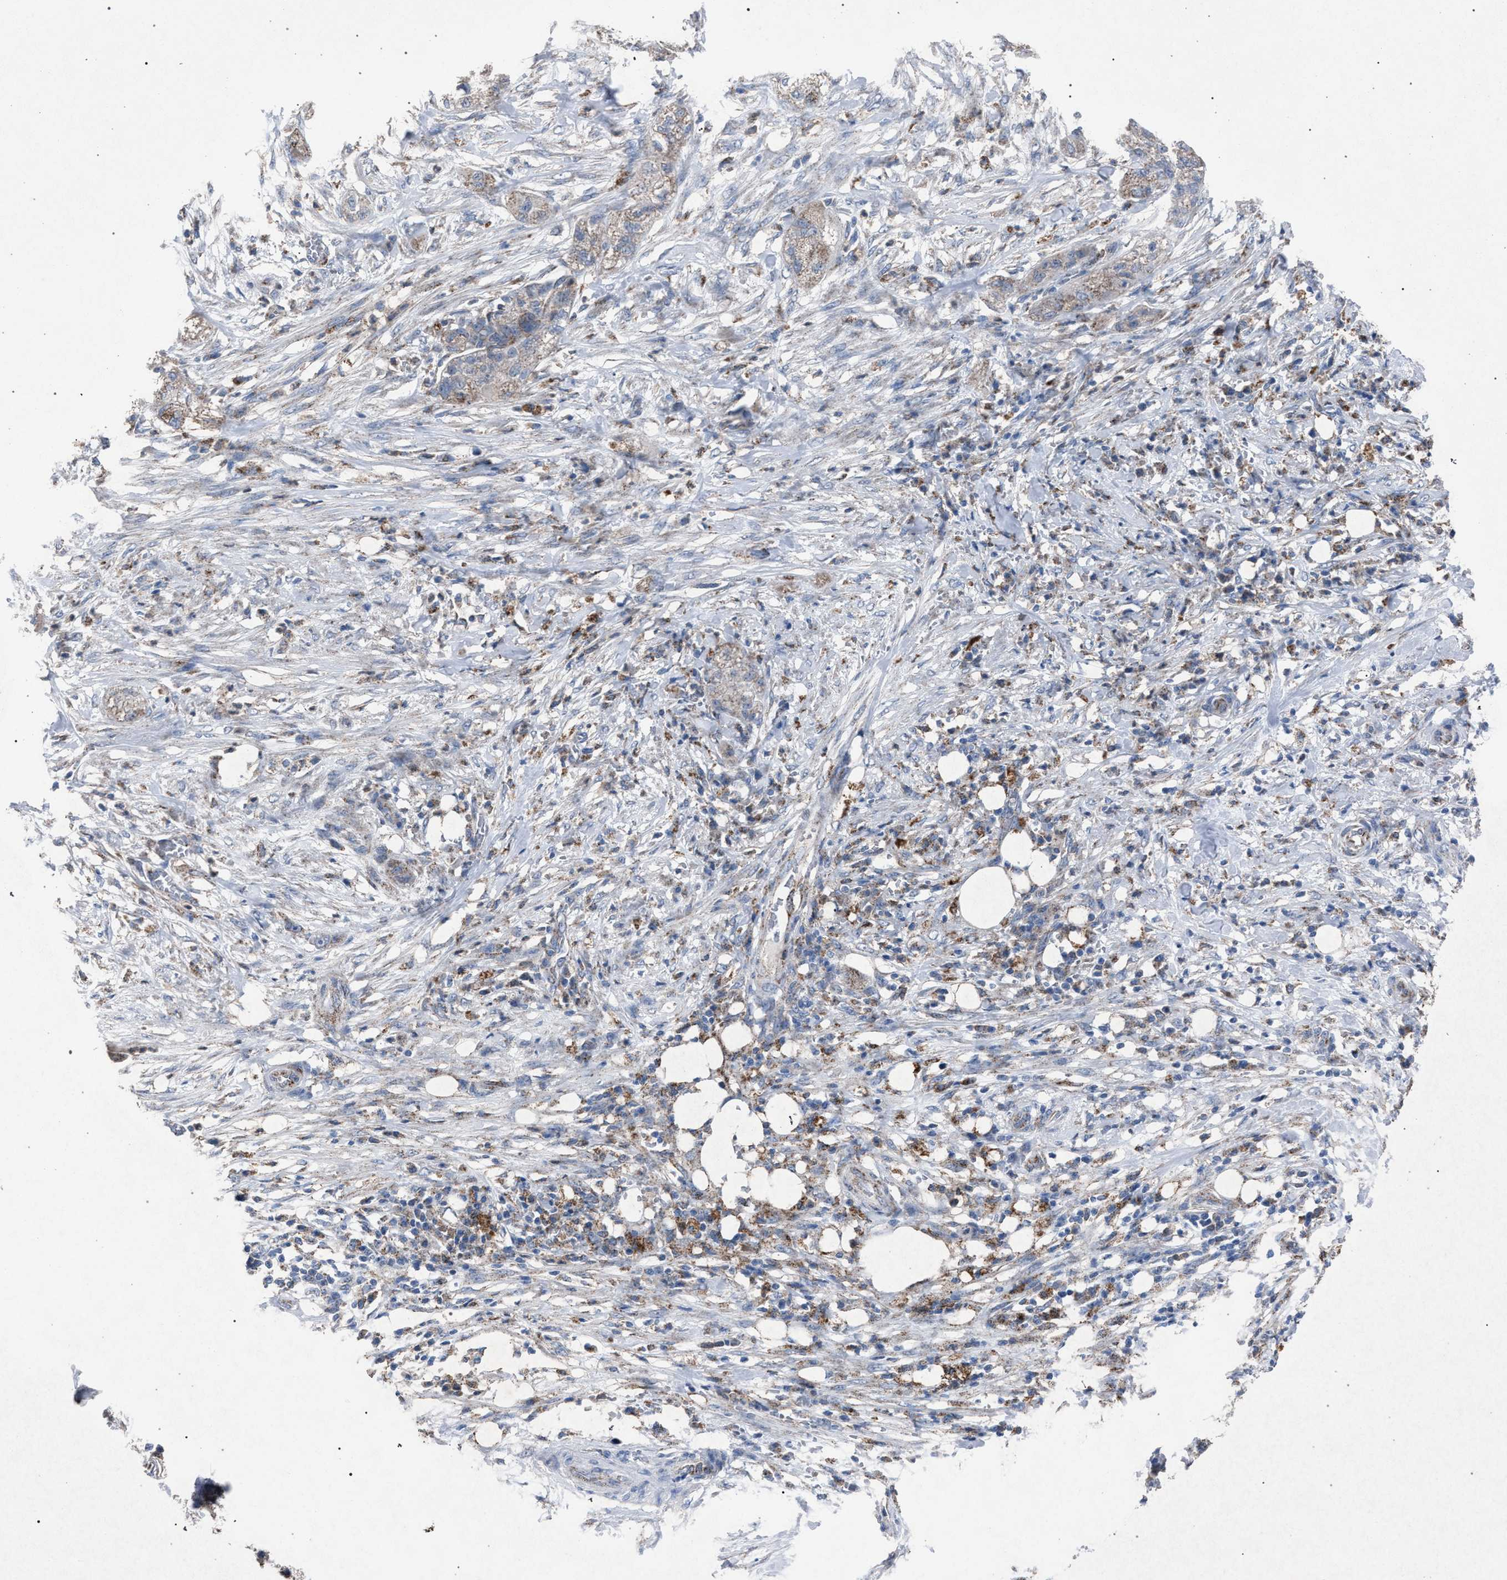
{"staining": {"intensity": "weak", "quantity": "<25%", "location": "cytoplasmic/membranous"}, "tissue": "pancreatic cancer", "cell_type": "Tumor cells", "image_type": "cancer", "snomed": [{"axis": "morphology", "description": "Adenocarcinoma, NOS"}, {"axis": "topography", "description": "Pancreas"}], "caption": "Tumor cells show no significant positivity in pancreatic cancer (adenocarcinoma). (Brightfield microscopy of DAB (3,3'-diaminobenzidine) immunohistochemistry at high magnification).", "gene": "HSD17B4", "patient": {"sex": "female", "age": 78}}